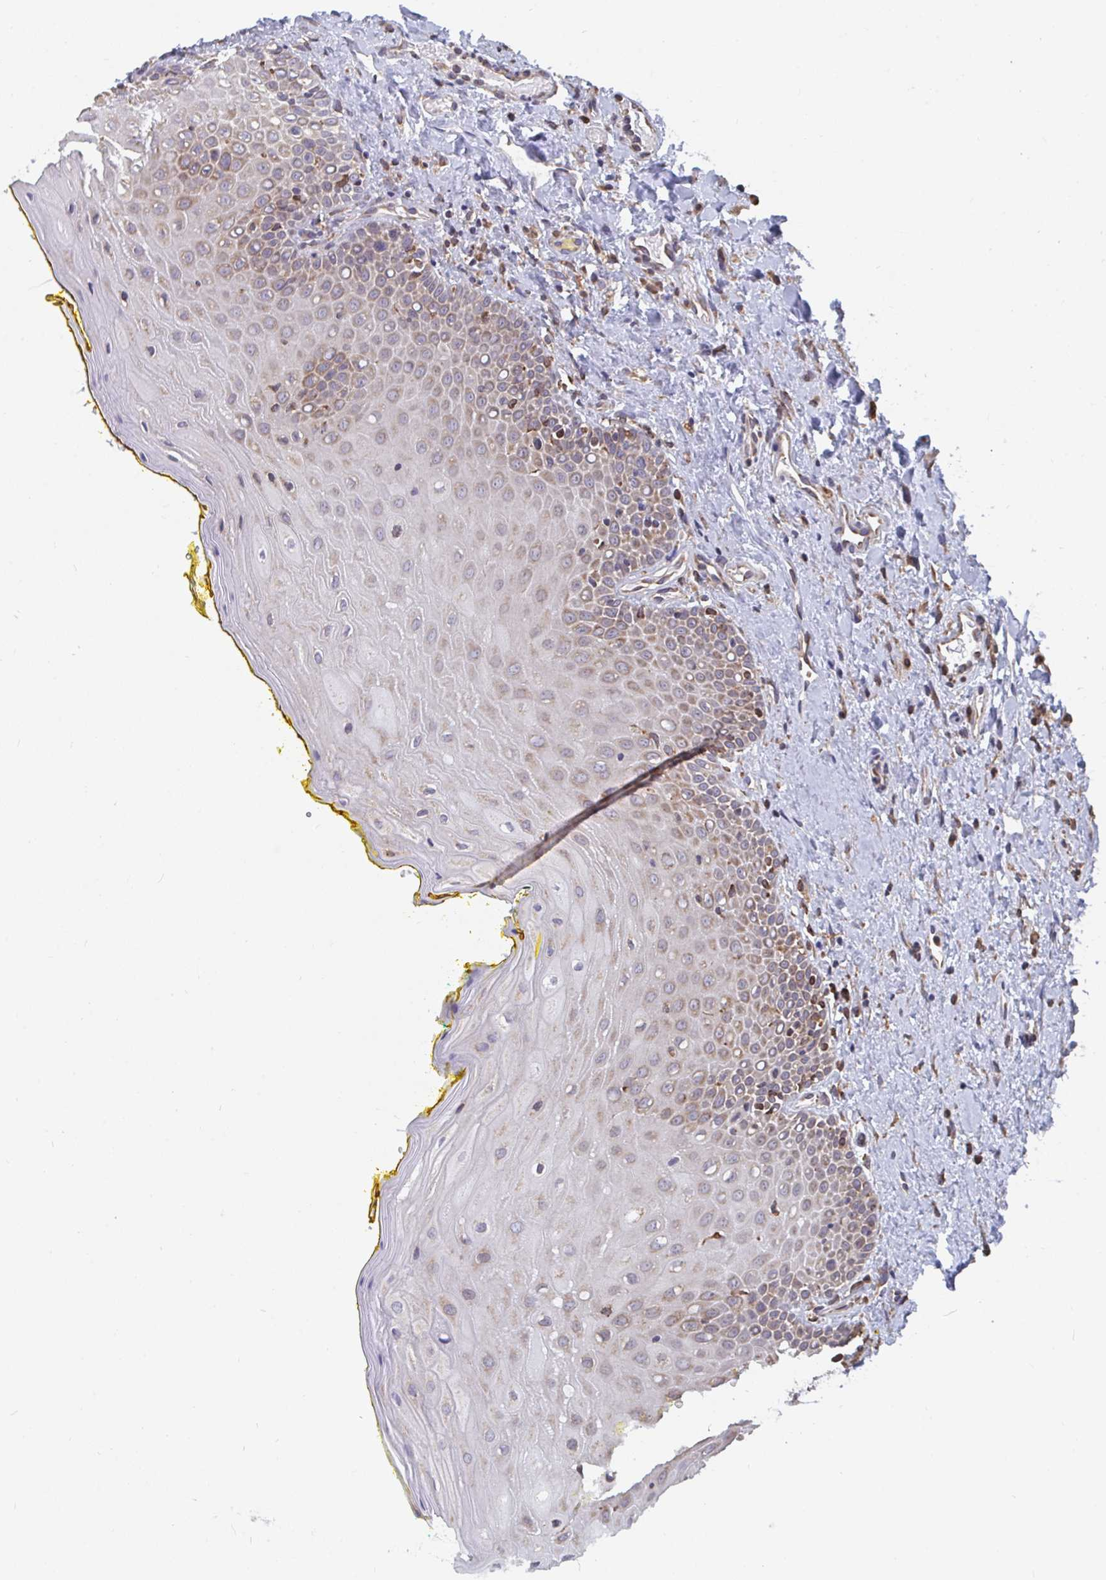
{"staining": {"intensity": "moderate", "quantity": "25%-75%", "location": "cytoplasmic/membranous"}, "tissue": "oral mucosa", "cell_type": "Squamous epithelial cells", "image_type": "normal", "snomed": [{"axis": "morphology", "description": "Normal tissue, NOS"}, {"axis": "morphology", "description": "Squamous cell carcinoma, NOS"}, {"axis": "topography", "description": "Oral tissue"}, {"axis": "topography", "description": "Head-Neck"}], "caption": "Oral mucosa stained with DAB immunohistochemistry (IHC) demonstrates medium levels of moderate cytoplasmic/membranous positivity in about 25%-75% of squamous epithelial cells. (DAB (3,3'-diaminobenzidine) IHC, brown staining for protein, blue staining for nuclei).", "gene": "ELAVL1", "patient": {"sex": "female", "age": 70}}